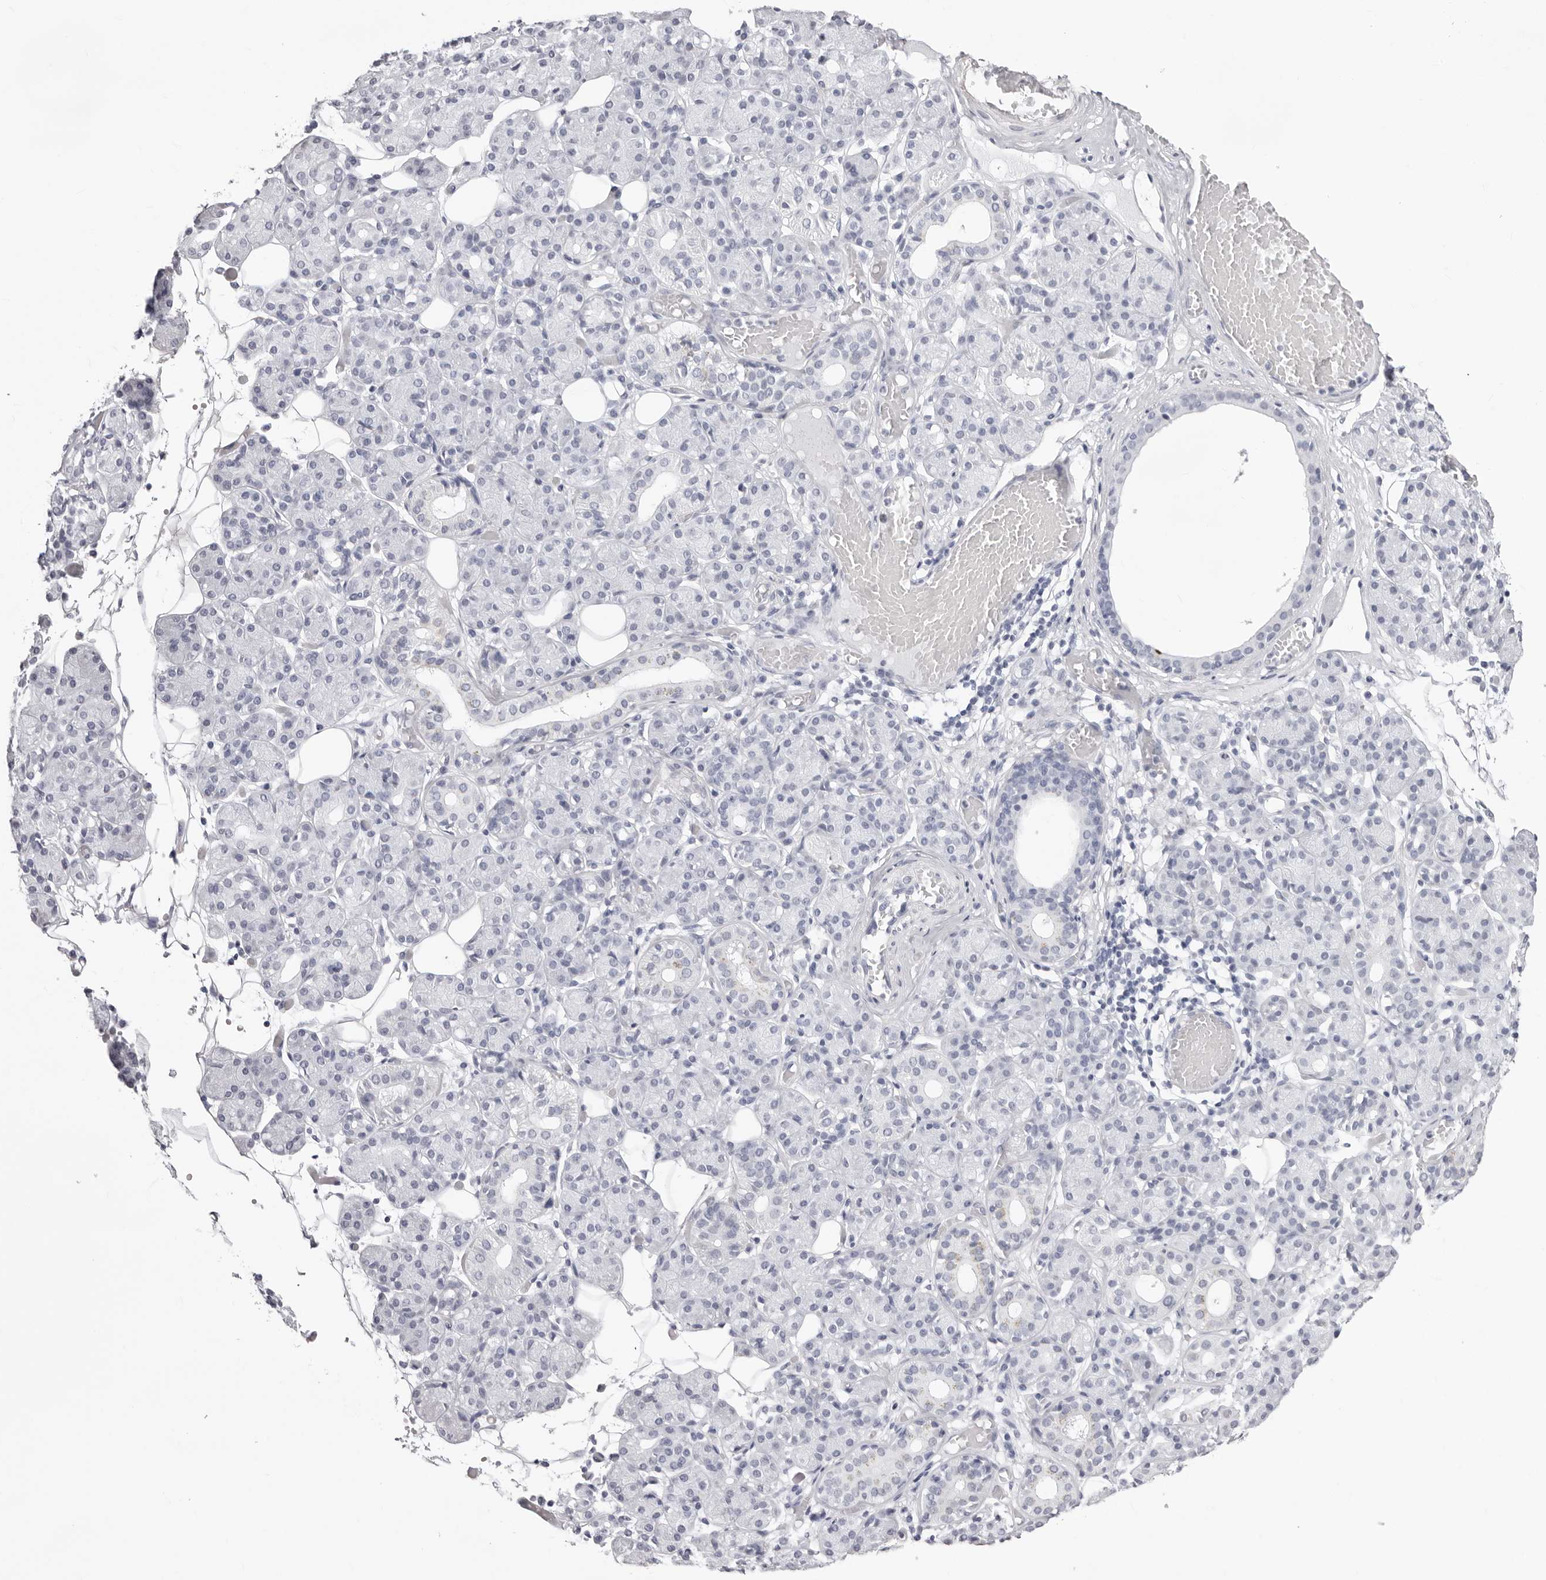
{"staining": {"intensity": "negative", "quantity": "none", "location": "none"}, "tissue": "salivary gland", "cell_type": "Glandular cells", "image_type": "normal", "snomed": [{"axis": "morphology", "description": "Normal tissue, NOS"}, {"axis": "topography", "description": "Salivary gland"}], "caption": "There is no significant staining in glandular cells of salivary gland.", "gene": "INSL3", "patient": {"sex": "male", "age": 63}}